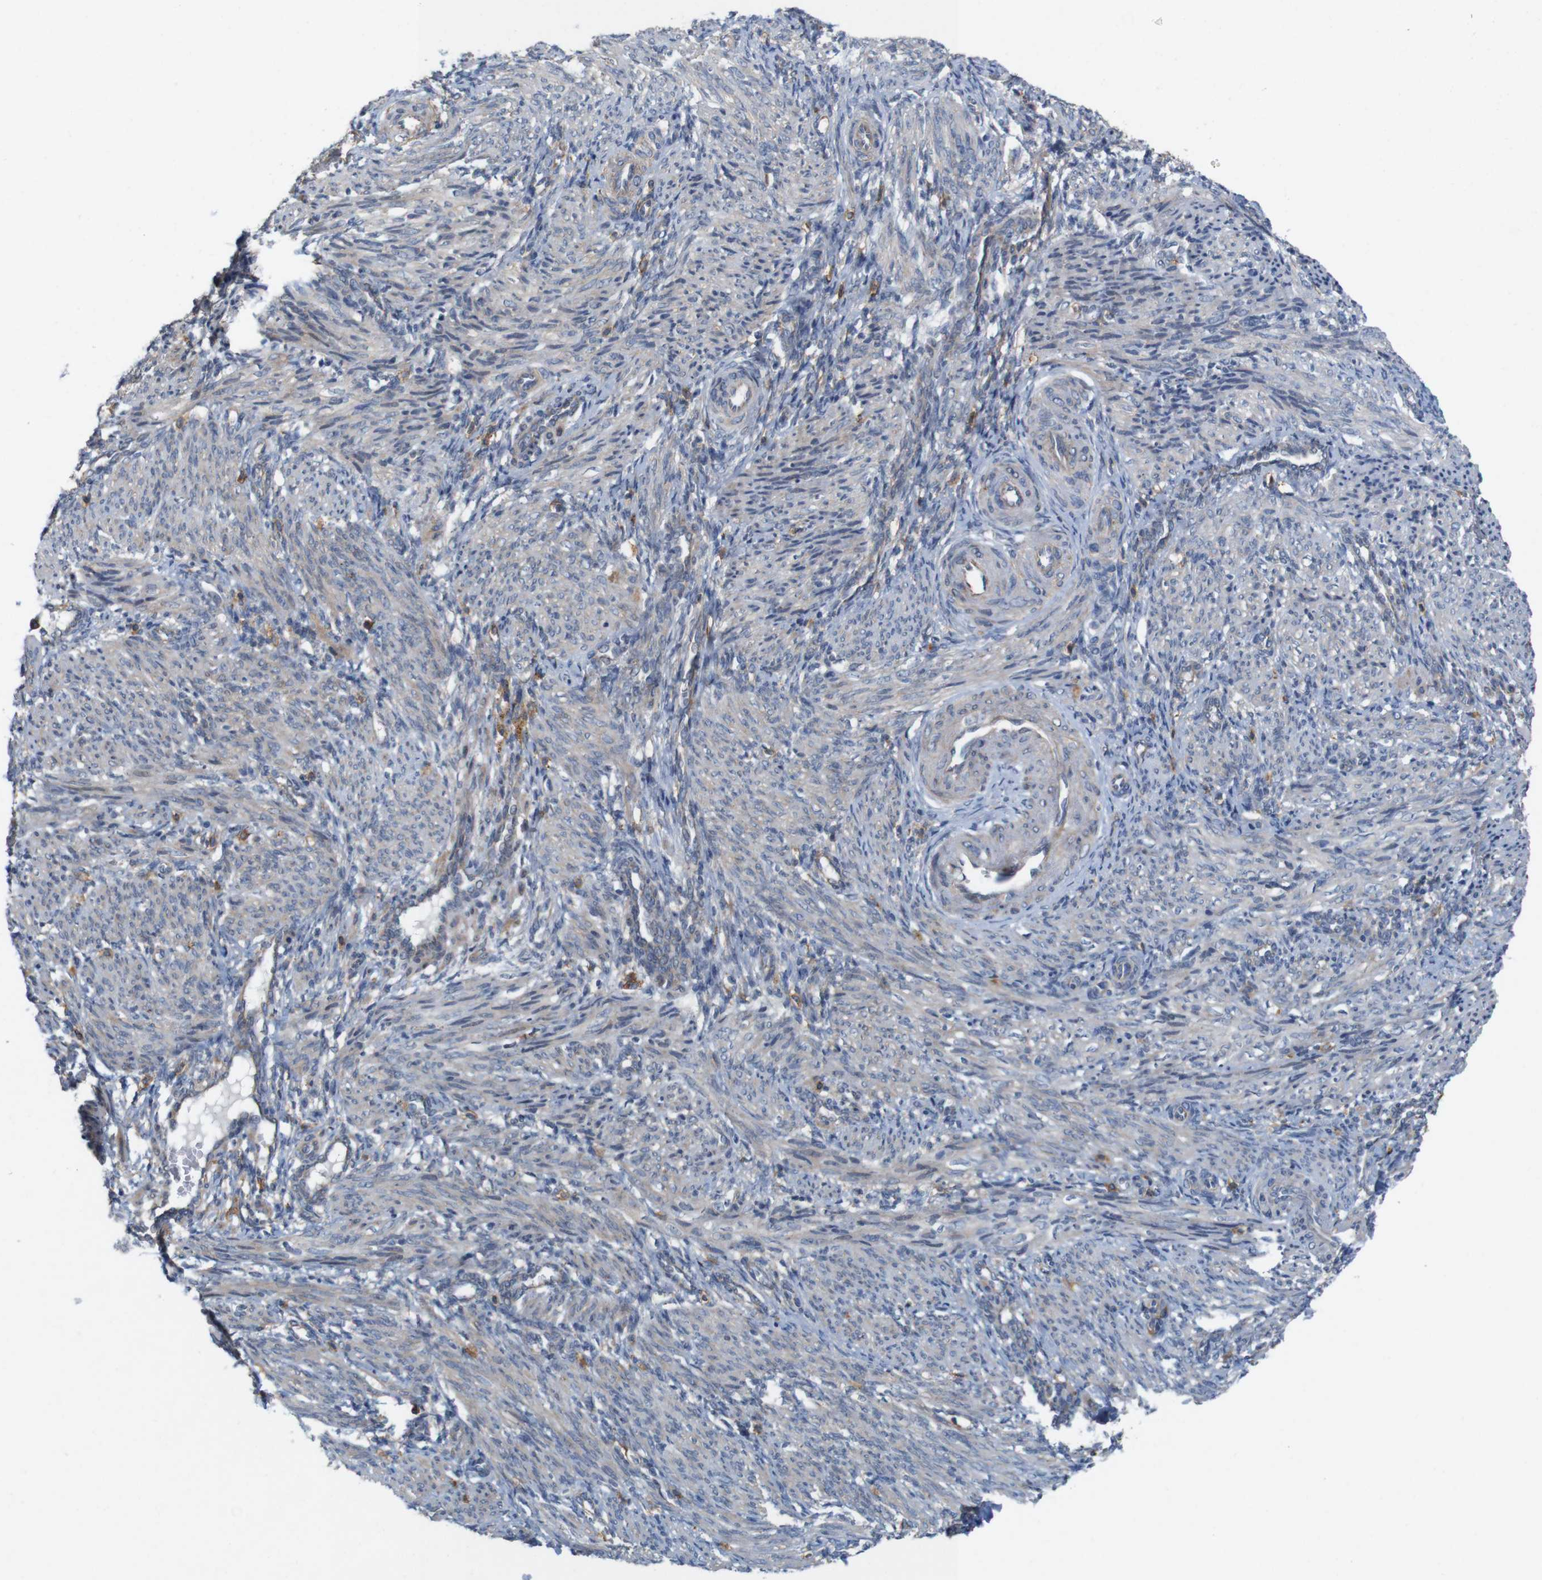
{"staining": {"intensity": "weak", "quantity": "25%-75%", "location": "cytoplasmic/membranous"}, "tissue": "smooth muscle", "cell_type": "Smooth muscle cells", "image_type": "normal", "snomed": [{"axis": "morphology", "description": "Normal tissue, NOS"}, {"axis": "topography", "description": "Endometrium"}], "caption": "Smooth muscle cells reveal low levels of weak cytoplasmic/membranous expression in about 25%-75% of cells in normal smooth muscle. (Brightfield microscopy of DAB IHC at high magnification).", "gene": "SIGLEC8", "patient": {"sex": "female", "age": 33}}